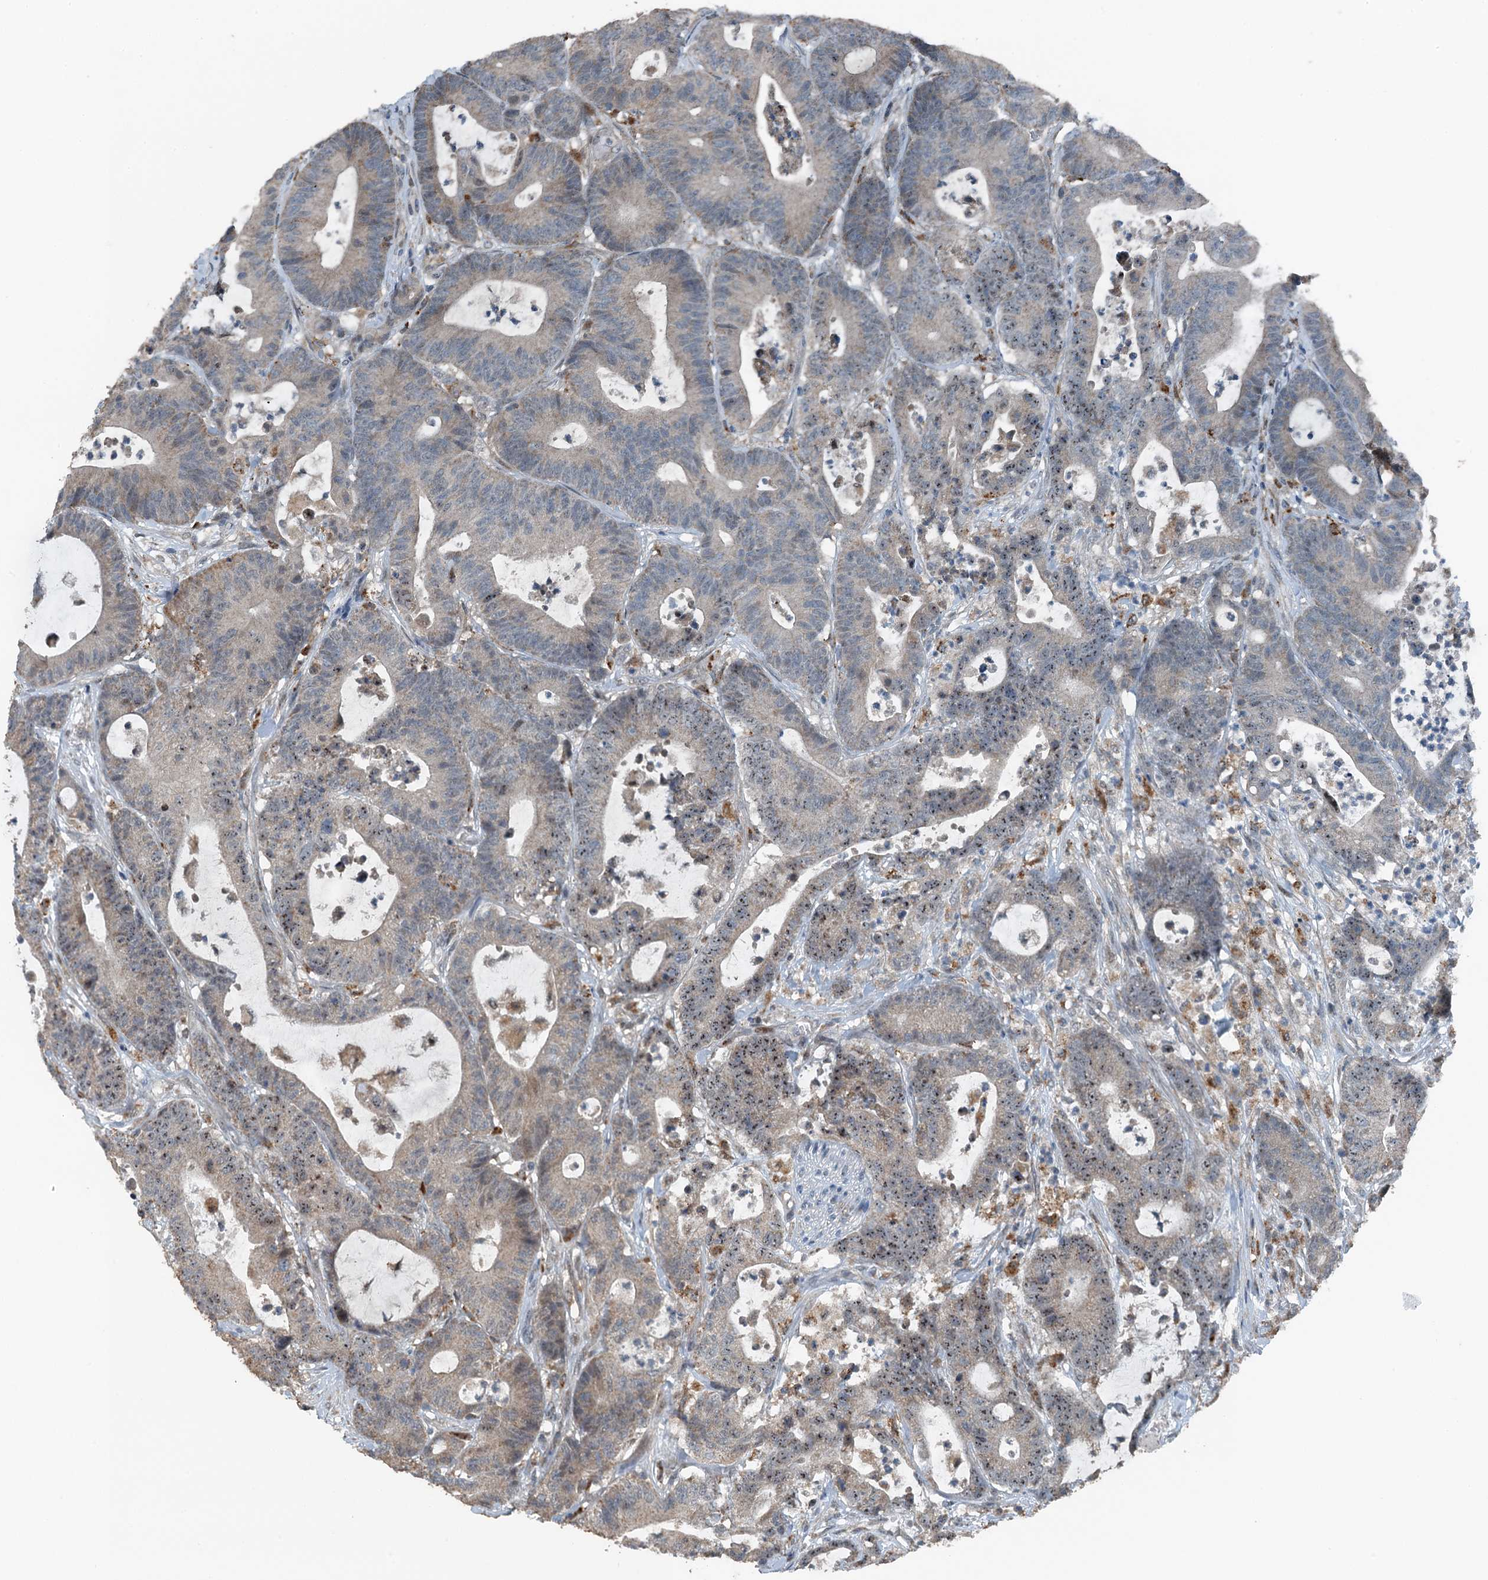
{"staining": {"intensity": "weak", "quantity": "25%-75%", "location": "cytoplasmic/membranous"}, "tissue": "colorectal cancer", "cell_type": "Tumor cells", "image_type": "cancer", "snomed": [{"axis": "morphology", "description": "Adenocarcinoma, NOS"}, {"axis": "topography", "description": "Colon"}], "caption": "Protein analysis of colorectal cancer (adenocarcinoma) tissue reveals weak cytoplasmic/membranous positivity in about 25%-75% of tumor cells.", "gene": "BMERB1", "patient": {"sex": "female", "age": 84}}